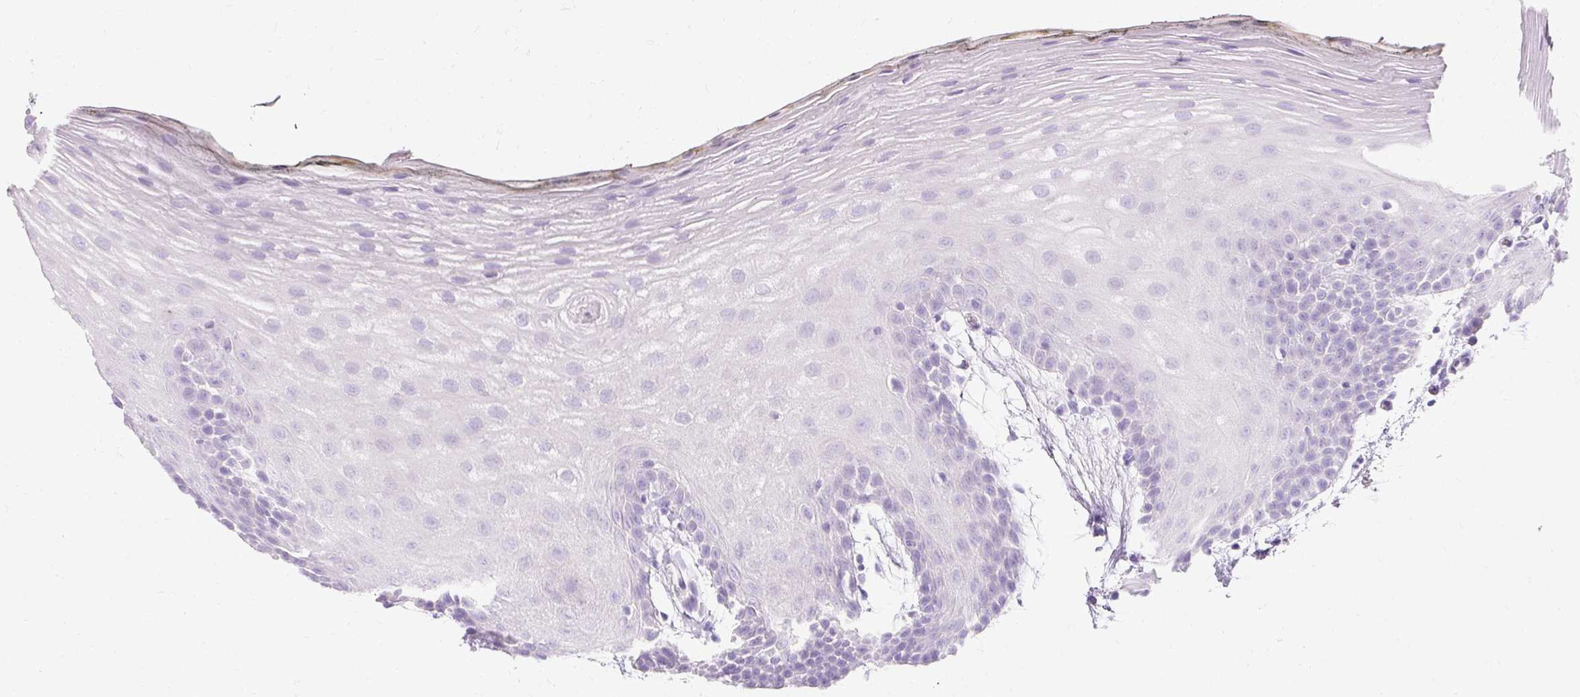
{"staining": {"intensity": "negative", "quantity": "none", "location": "none"}, "tissue": "oral mucosa", "cell_type": "Squamous epithelial cells", "image_type": "normal", "snomed": [{"axis": "morphology", "description": "Normal tissue, NOS"}, {"axis": "morphology", "description": "Squamous cell carcinoma, NOS"}, {"axis": "topography", "description": "Oral tissue"}, {"axis": "topography", "description": "Head-Neck"}], "caption": "DAB (3,3'-diaminobenzidine) immunohistochemical staining of normal oral mucosa exhibits no significant staining in squamous epithelial cells.", "gene": "CLDN25", "patient": {"sex": "female", "age": 81}}